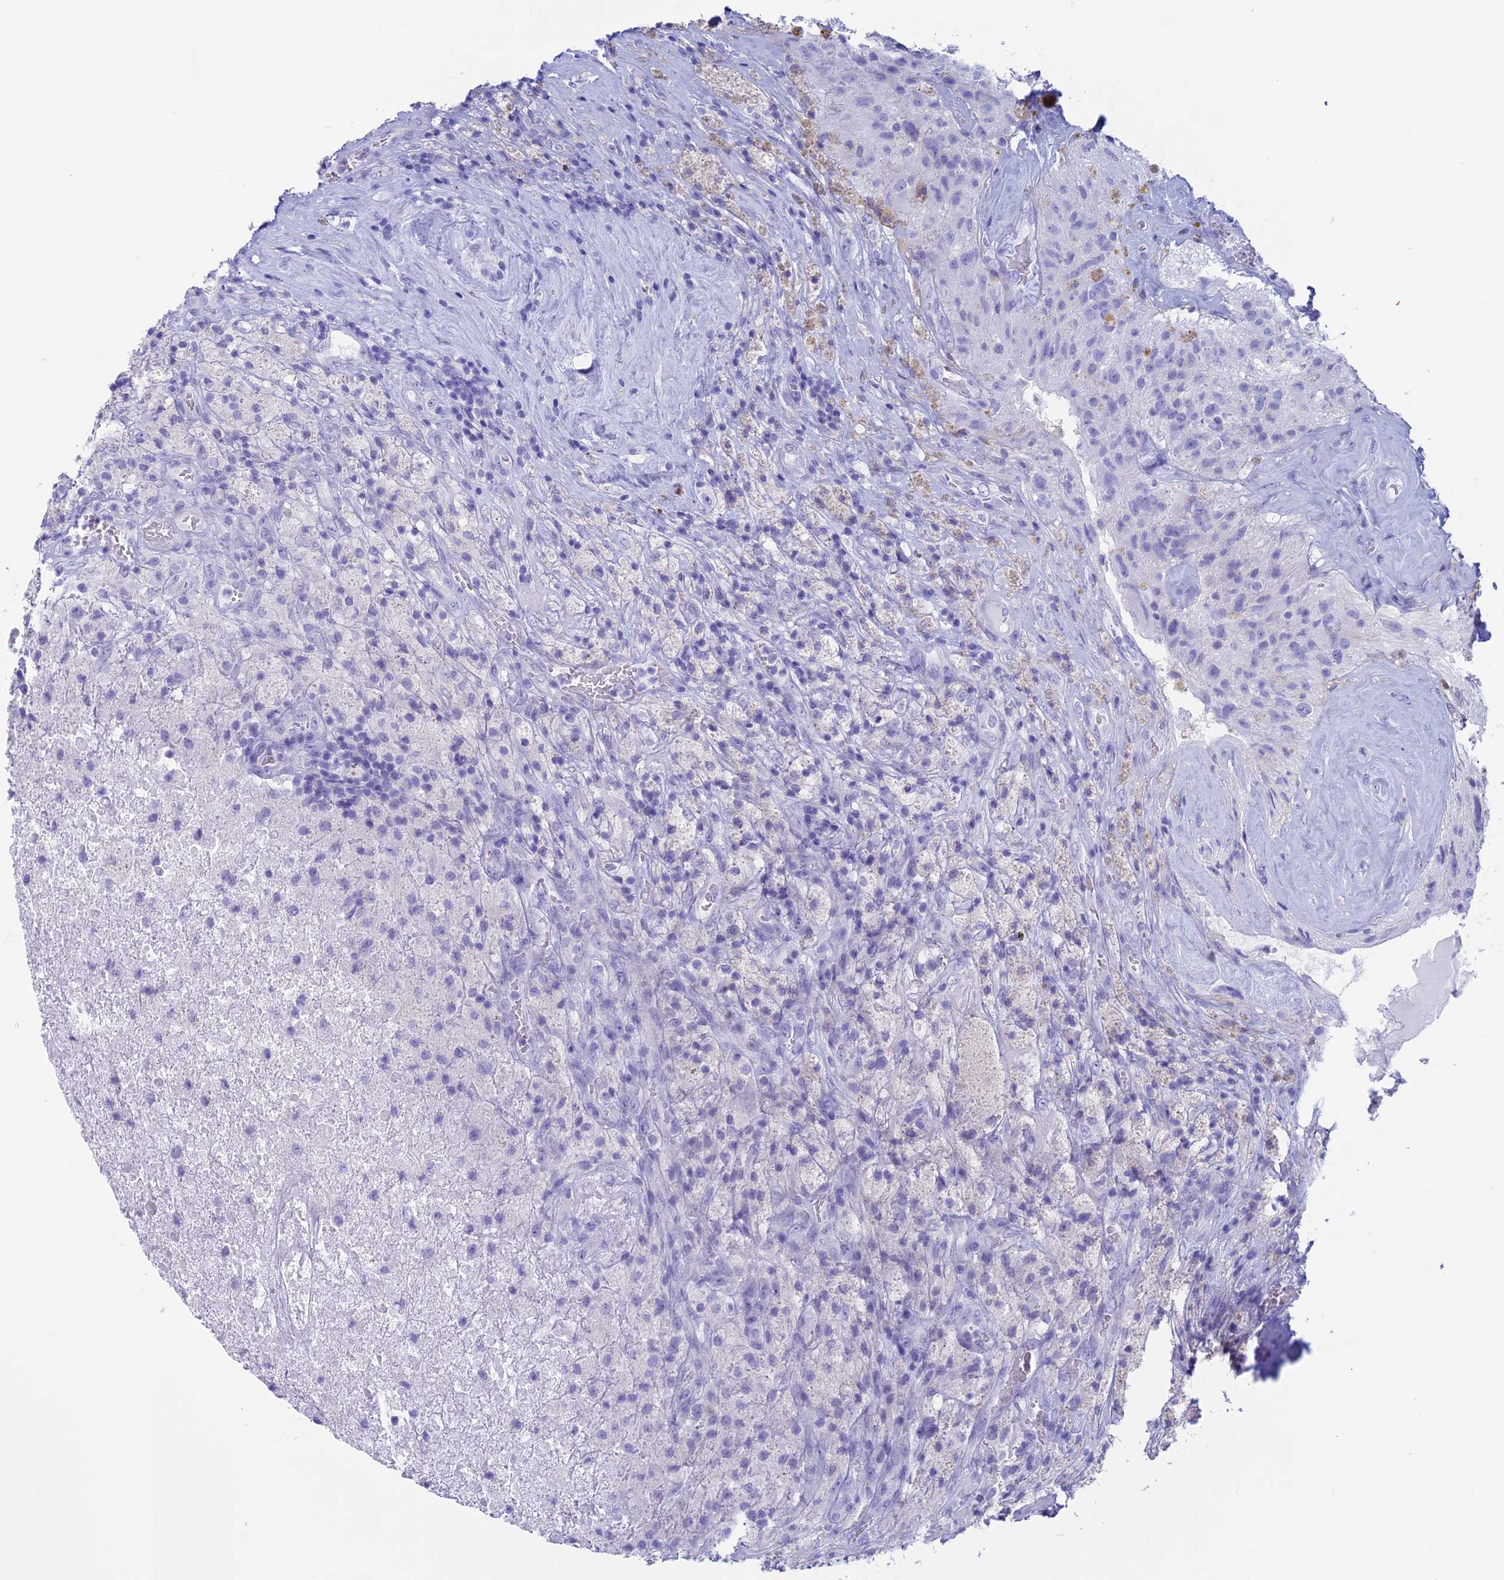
{"staining": {"intensity": "negative", "quantity": "none", "location": "none"}, "tissue": "glioma", "cell_type": "Tumor cells", "image_type": "cancer", "snomed": [{"axis": "morphology", "description": "Glioma, malignant, High grade"}, {"axis": "topography", "description": "Brain"}], "caption": "The photomicrograph shows no staining of tumor cells in high-grade glioma (malignant).", "gene": "RP1", "patient": {"sex": "male", "age": 69}}